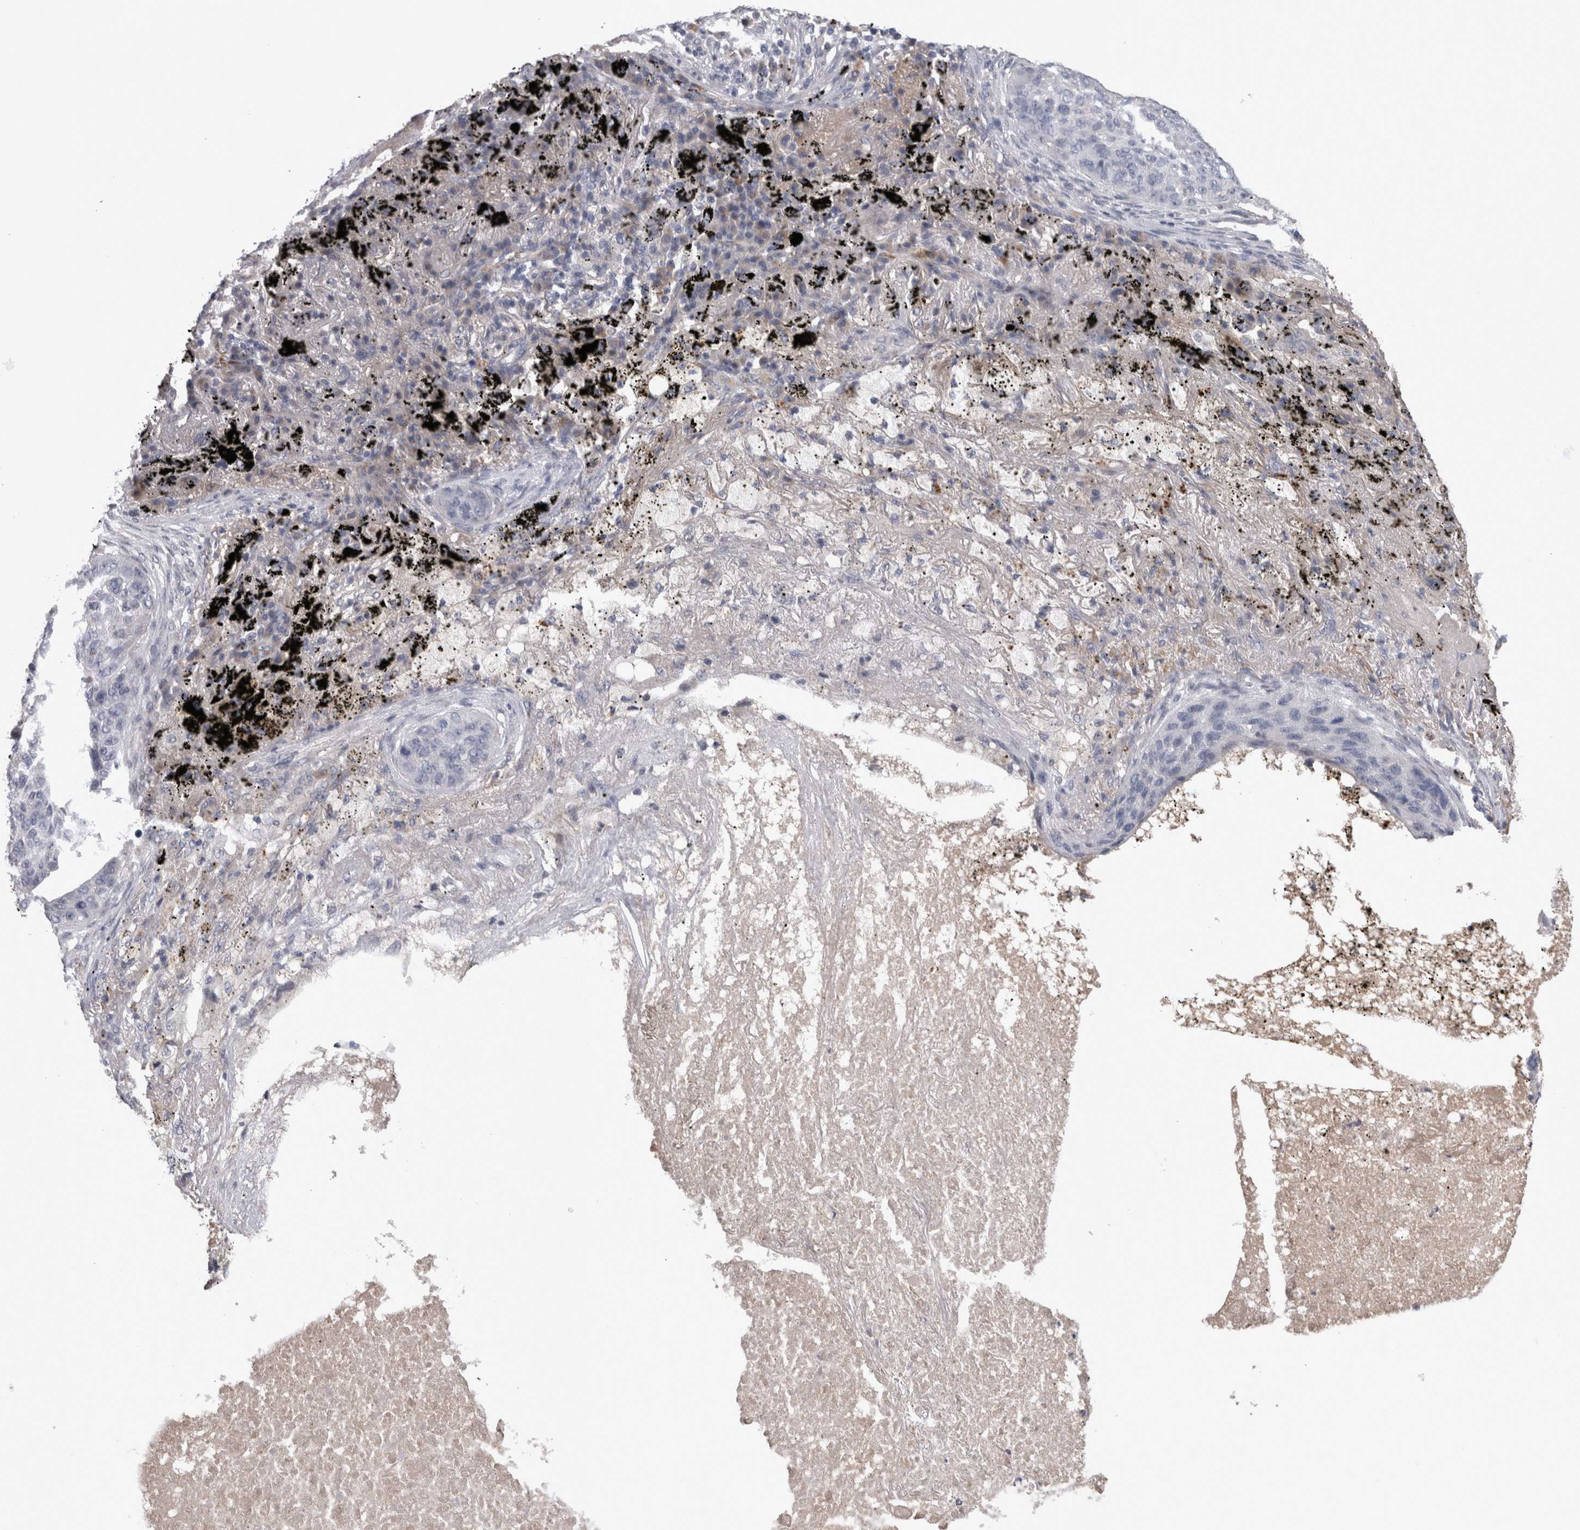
{"staining": {"intensity": "negative", "quantity": "none", "location": "none"}, "tissue": "lung cancer", "cell_type": "Tumor cells", "image_type": "cancer", "snomed": [{"axis": "morphology", "description": "Squamous cell carcinoma, NOS"}, {"axis": "topography", "description": "Lung"}], "caption": "The image exhibits no staining of tumor cells in lung squamous cell carcinoma.", "gene": "STC1", "patient": {"sex": "female", "age": 63}}